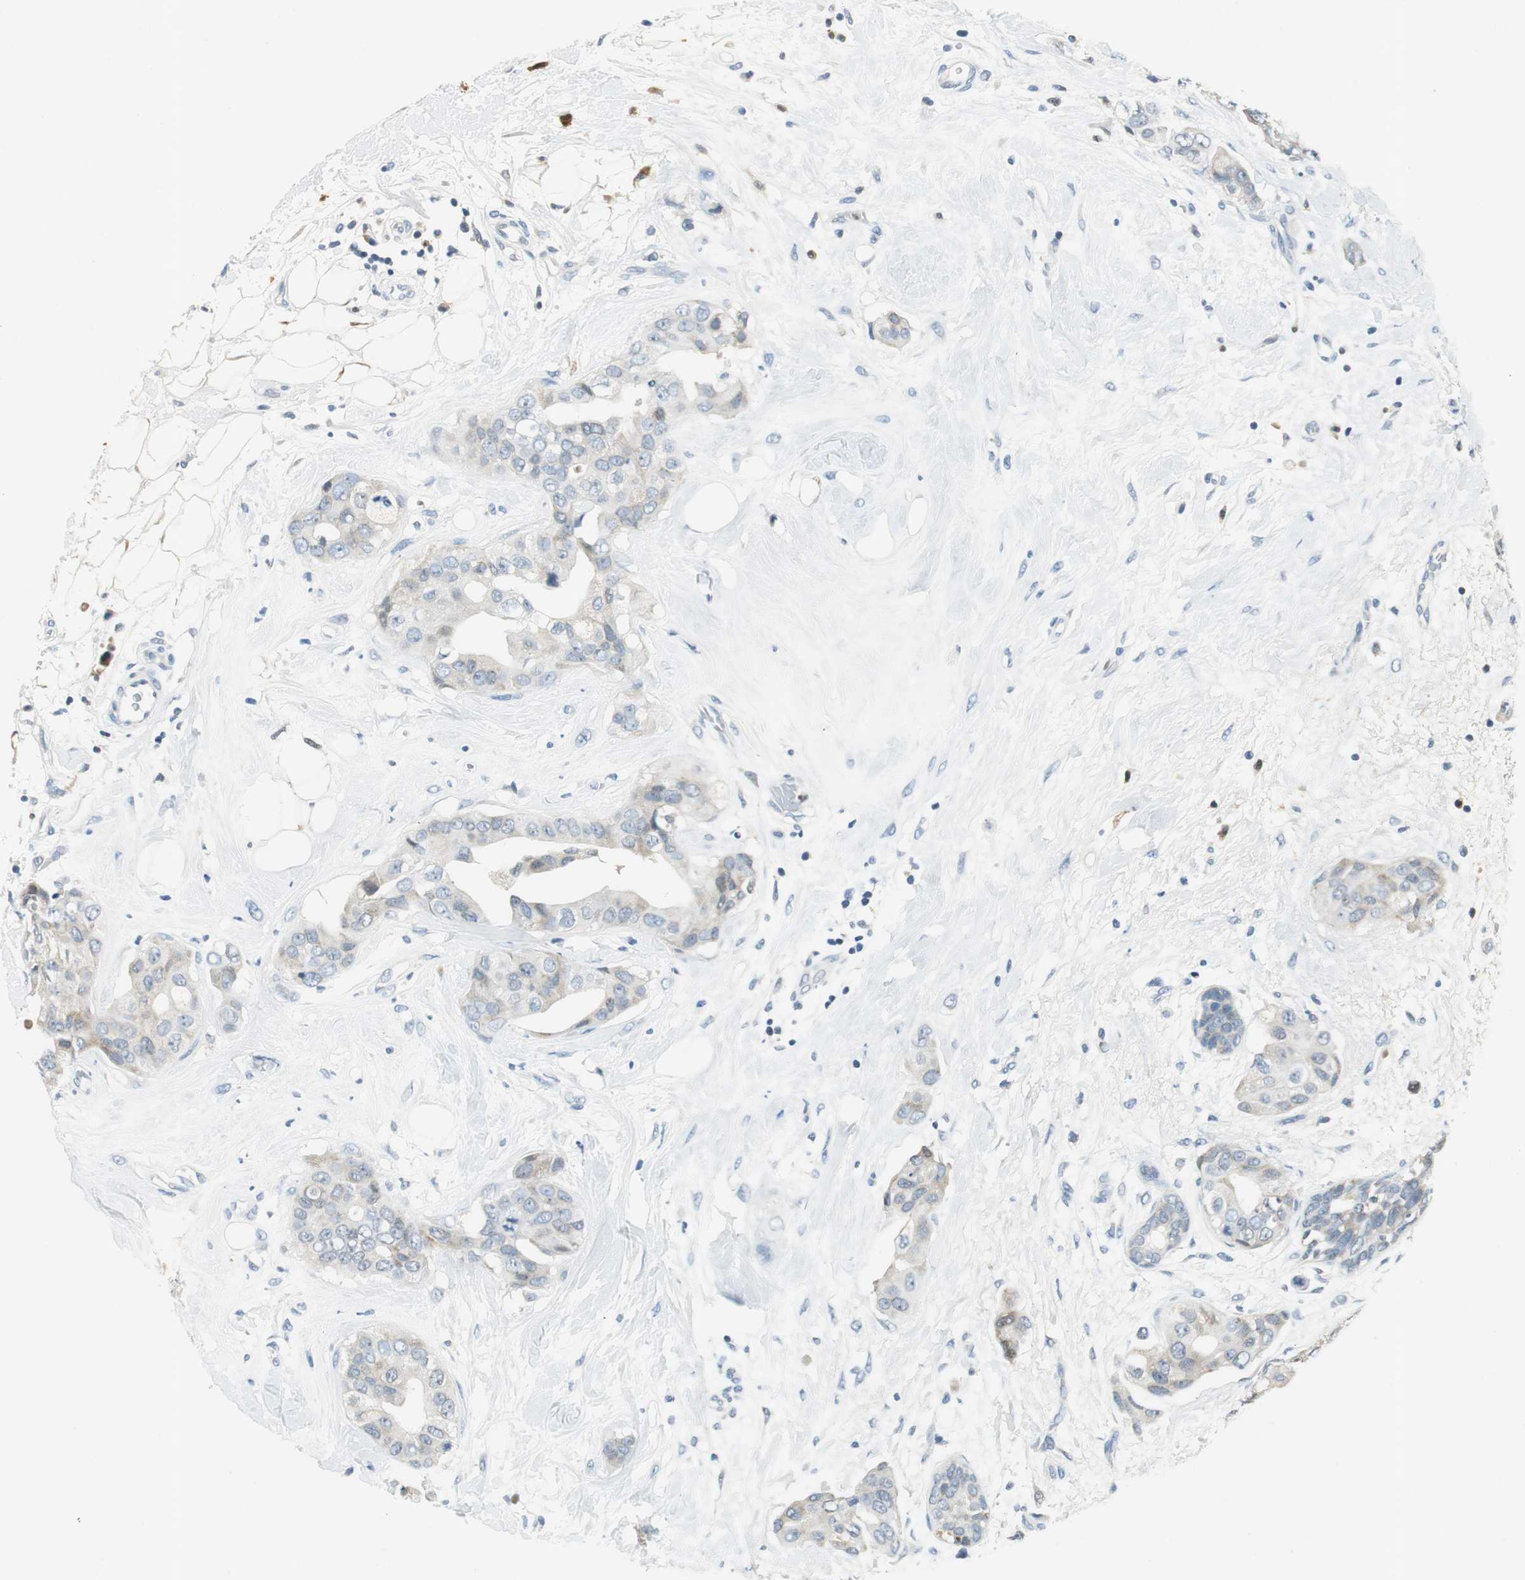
{"staining": {"intensity": "weak", "quantity": "25%-75%", "location": "cytoplasmic/membranous"}, "tissue": "breast cancer", "cell_type": "Tumor cells", "image_type": "cancer", "snomed": [{"axis": "morphology", "description": "Duct carcinoma"}, {"axis": "topography", "description": "Breast"}], "caption": "IHC (DAB (3,3'-diaminobenzidine)) staining of breast cancer demonstrates weak cytoplasmic/membranous protein staining in about 25%-75% of tumor cells.", "gene": "ME1", "patient": {"sex": "female", "age": 40}}